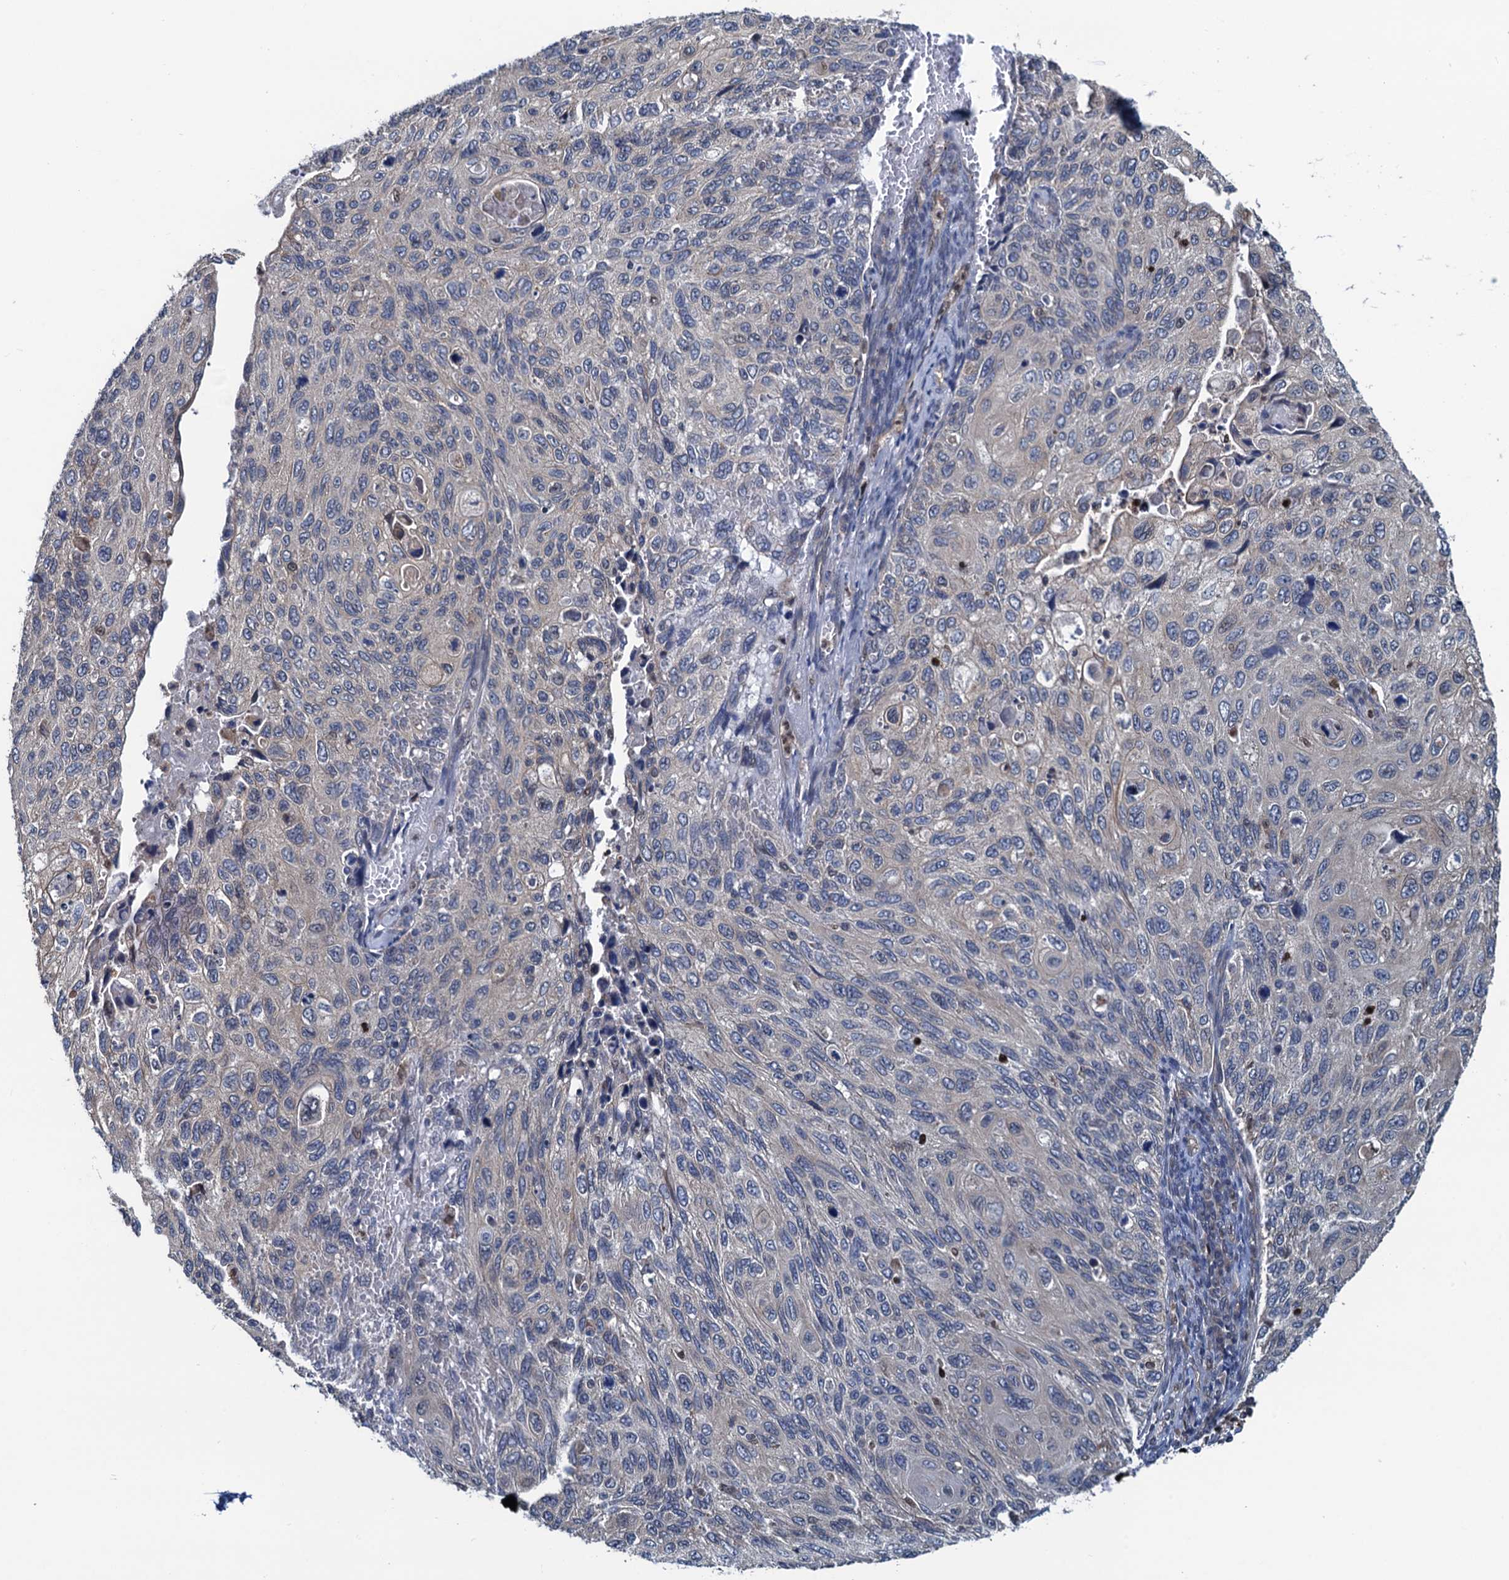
{"staining": {"intensity": "negative", "quantity": "none", "location": "none"}, "tissue": "cervical cancer", "cell_type": "Tumor cells", "image_type": "cancer", "snomed": [{"axis": "morphology", "description": "Squamous cell carcinoma, NOS"}, {"axis": "topography", "description": "Cervix"}], "caption": "Immunohistochemical staining of cervical cancer reveals no significant positivity in tumor cells.", "gene": "RNF125", "patient": {"sex": "female", "age": 70}}